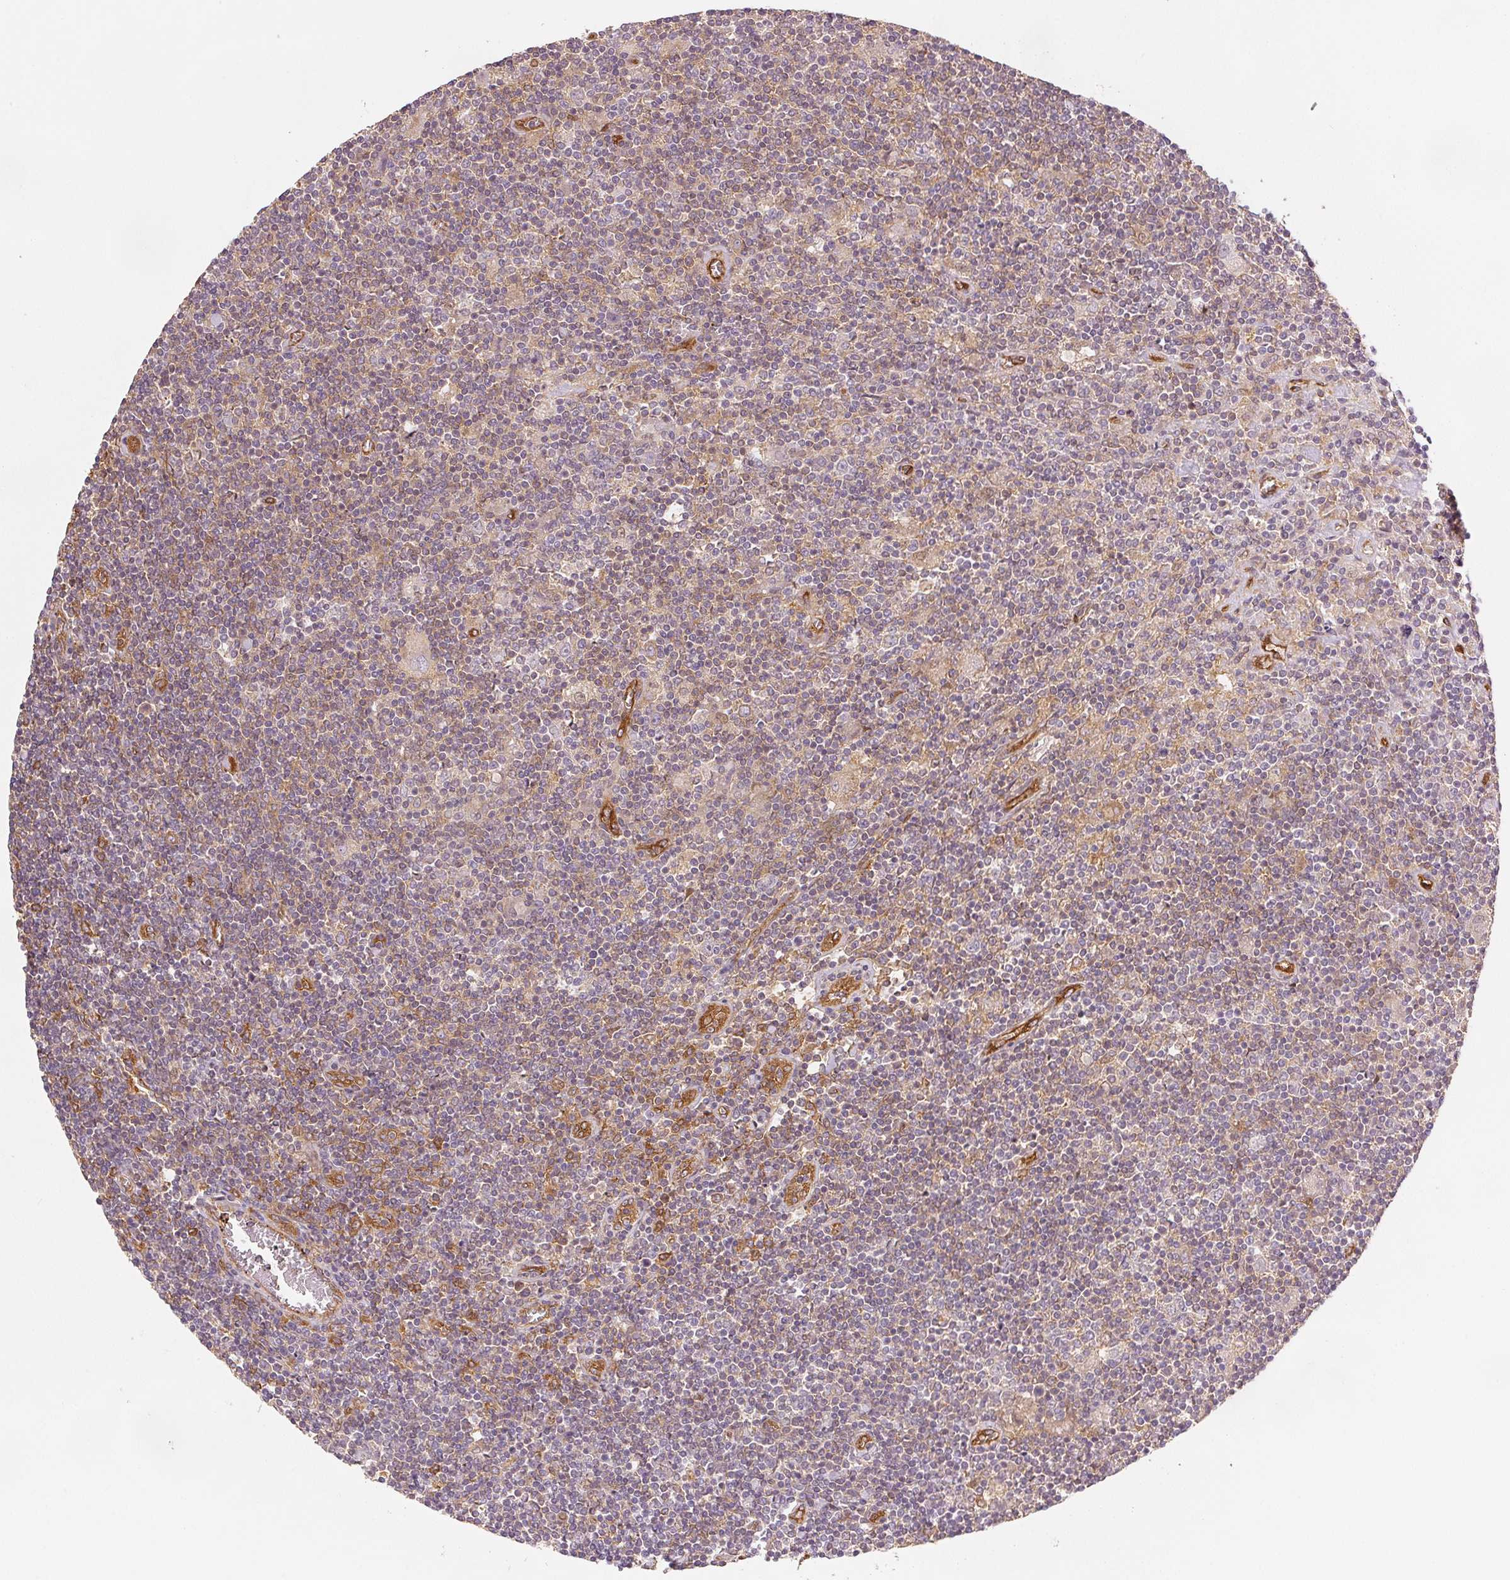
{"staining": {"intensity": "negative", "quantity": "none", "location": "none"}, "tissue": "lymphoma", "cell_type": "Tumor cells", "image_type": "cancer", "snomed": [{"axis": "morphology", "description": "Hodgkin's disease, NOS"}, {"axis": "topography", "description": "Lymph node"}], "caption": "The micrograph reveals no staining of tumor cells in Hodgkin's disease.", "gene": "DIAPH2", "patient": {"sex": "male", "age": 40}}